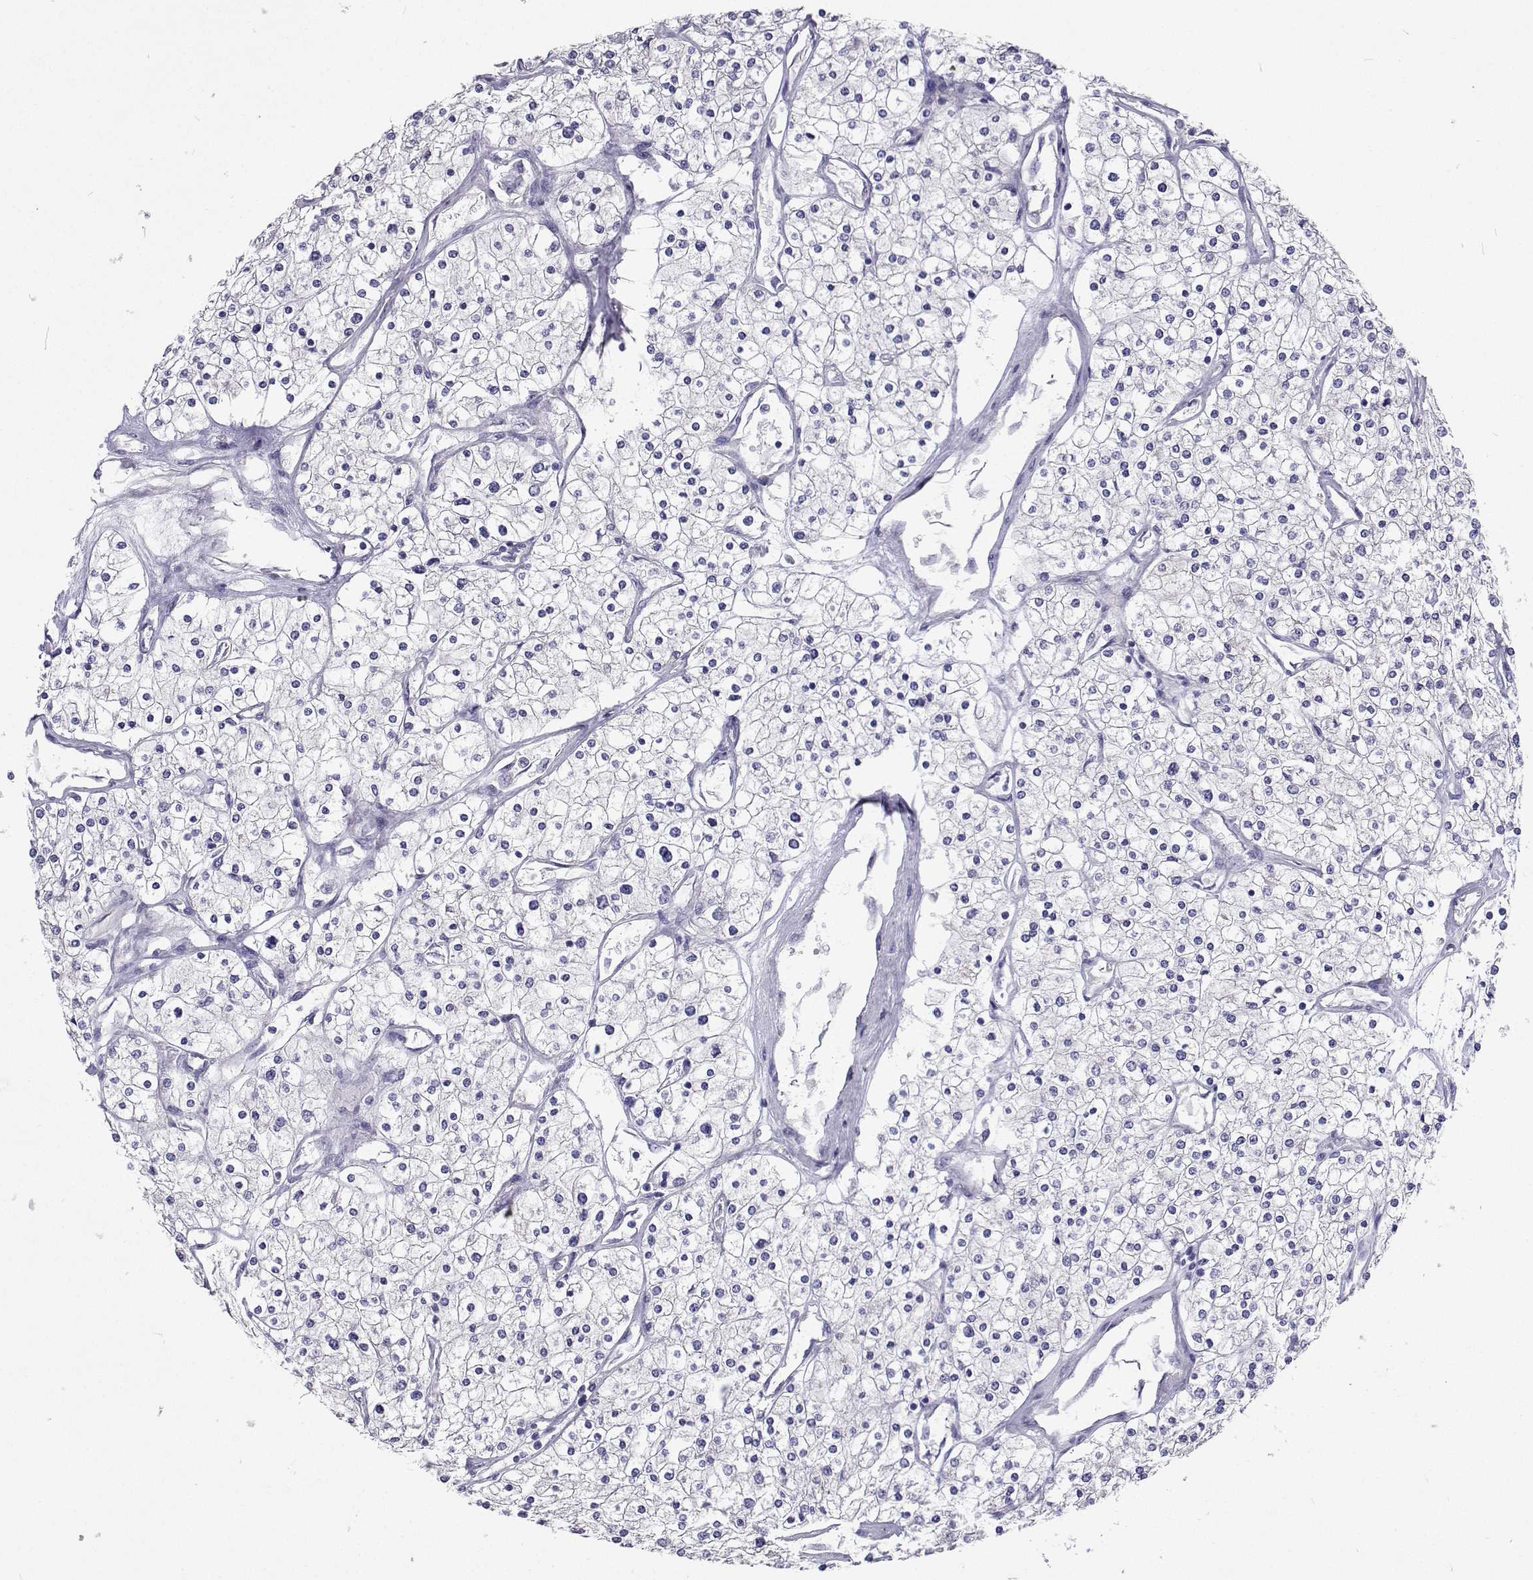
{"staining": {"intensity": "negative", "quantity": "none", "location": "none"}, "tissue": "renal cancer", "cell_type": "Tumor cells", "image_type": "cancer", "snomed": [{"axis": "morphology", "description": "Adenocarcinoma, NOS"}, {"axis": "topography", "description": "Kidney"}], "caption": "Tumor cells are negative for protein expression in human renal cancer.", "gene": "LHFPL7", "patient": {"sex": "male", "age": 80}}